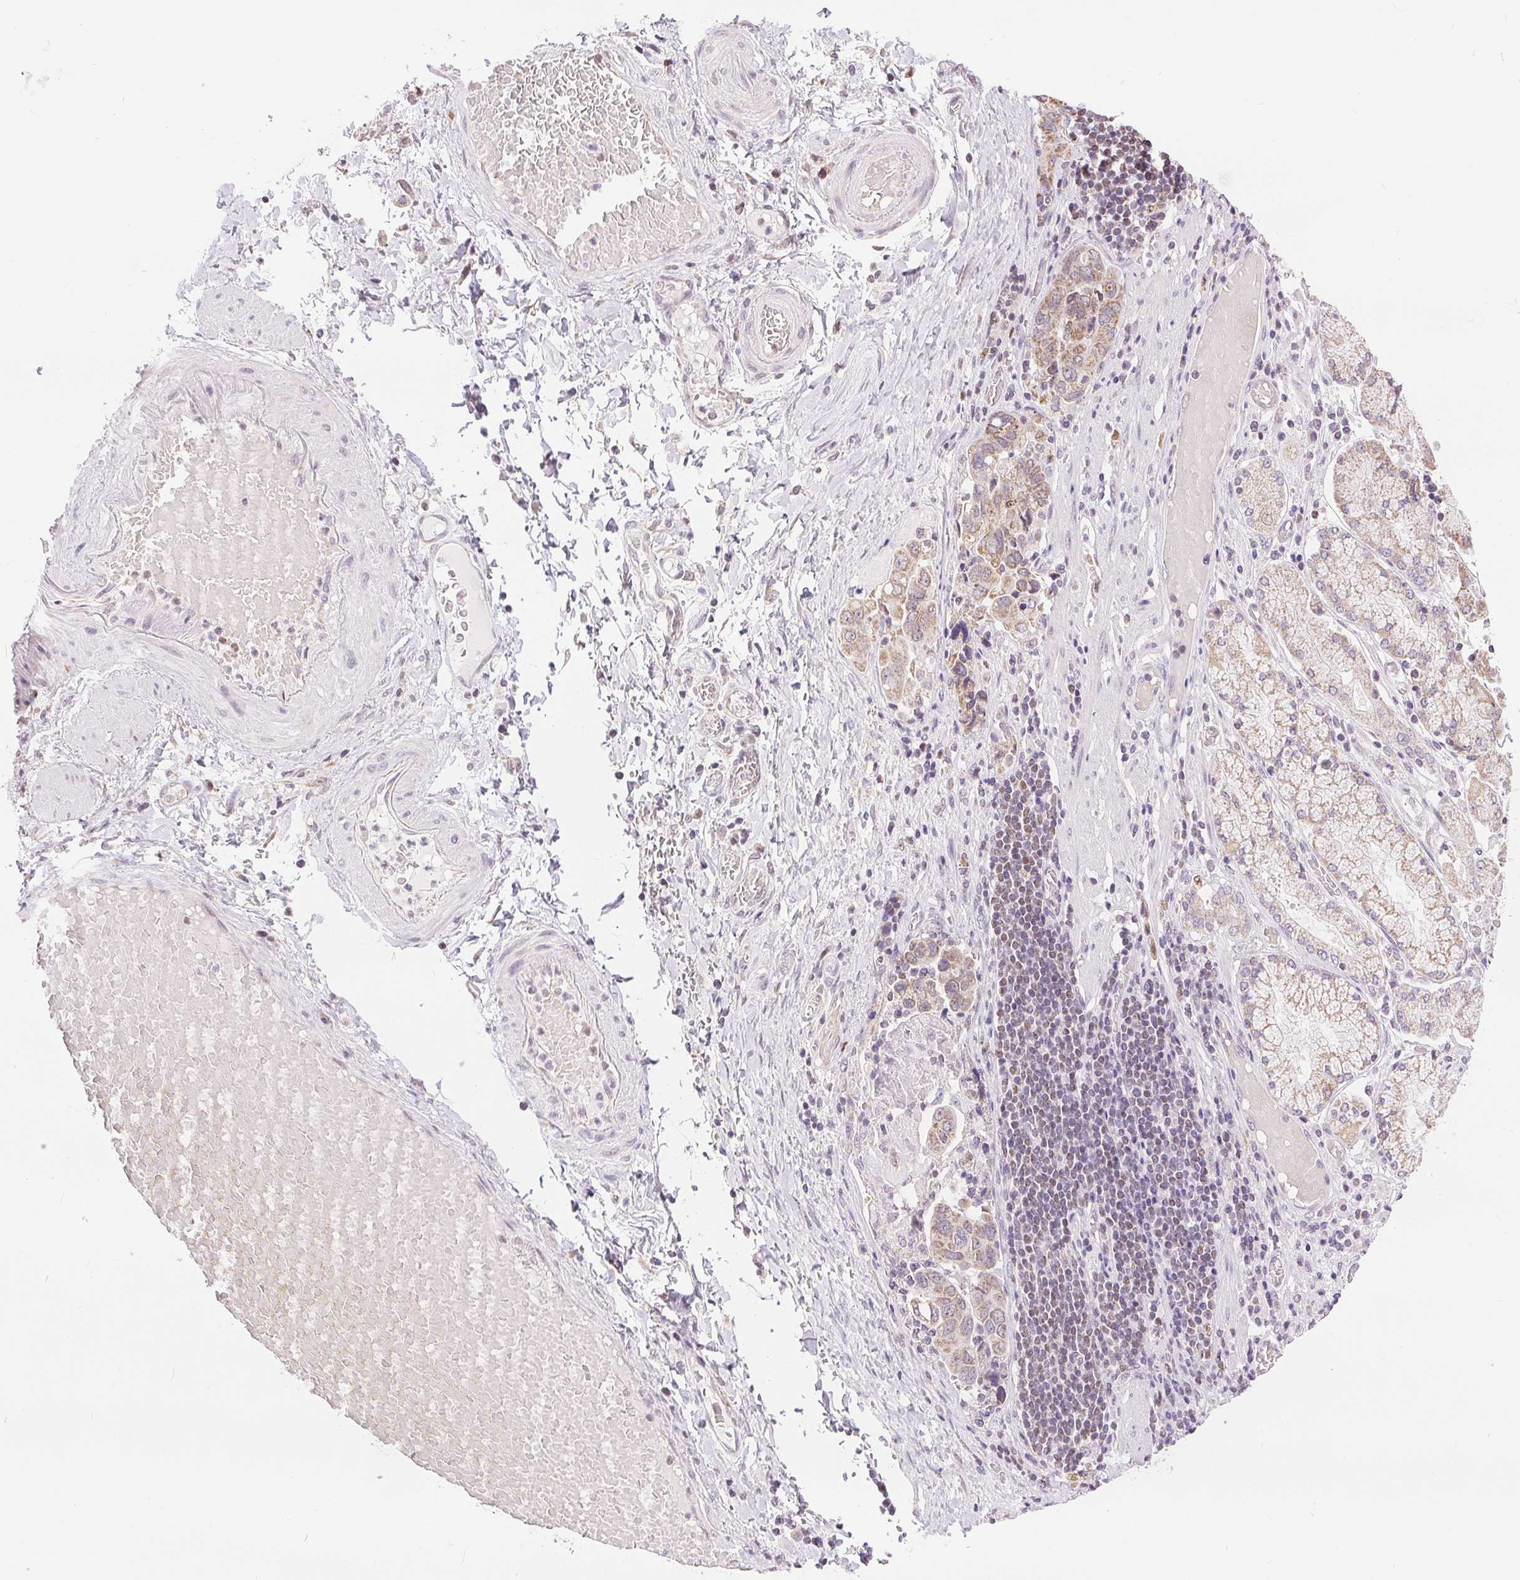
{"staining": {"intensity": "weak", "quantity": ">75%", "location": "cytoplasmic/membranous"}, "tissue": "stomach cancer", "cell_type": "Tumor cells", "image_type": "cancer", "snomed": [{"axis": "morphology", "description": "Adenocarcinoma, NOS"}, {"axis": "topography", "description": "Stomach, upper"}, {"axis": "topography", "description": "Stomach"}], "caption": "Adenocarcinoma (stomach) stained with DAB (3,3'-diaminobenzidine) immunohistochemistry (IHC) displays low levels of weak cytoplasmic/membranous staining in about >75% of tumor cells.", "gene": "POU2F2", "patient": {"sex": "male", "age": 62}}